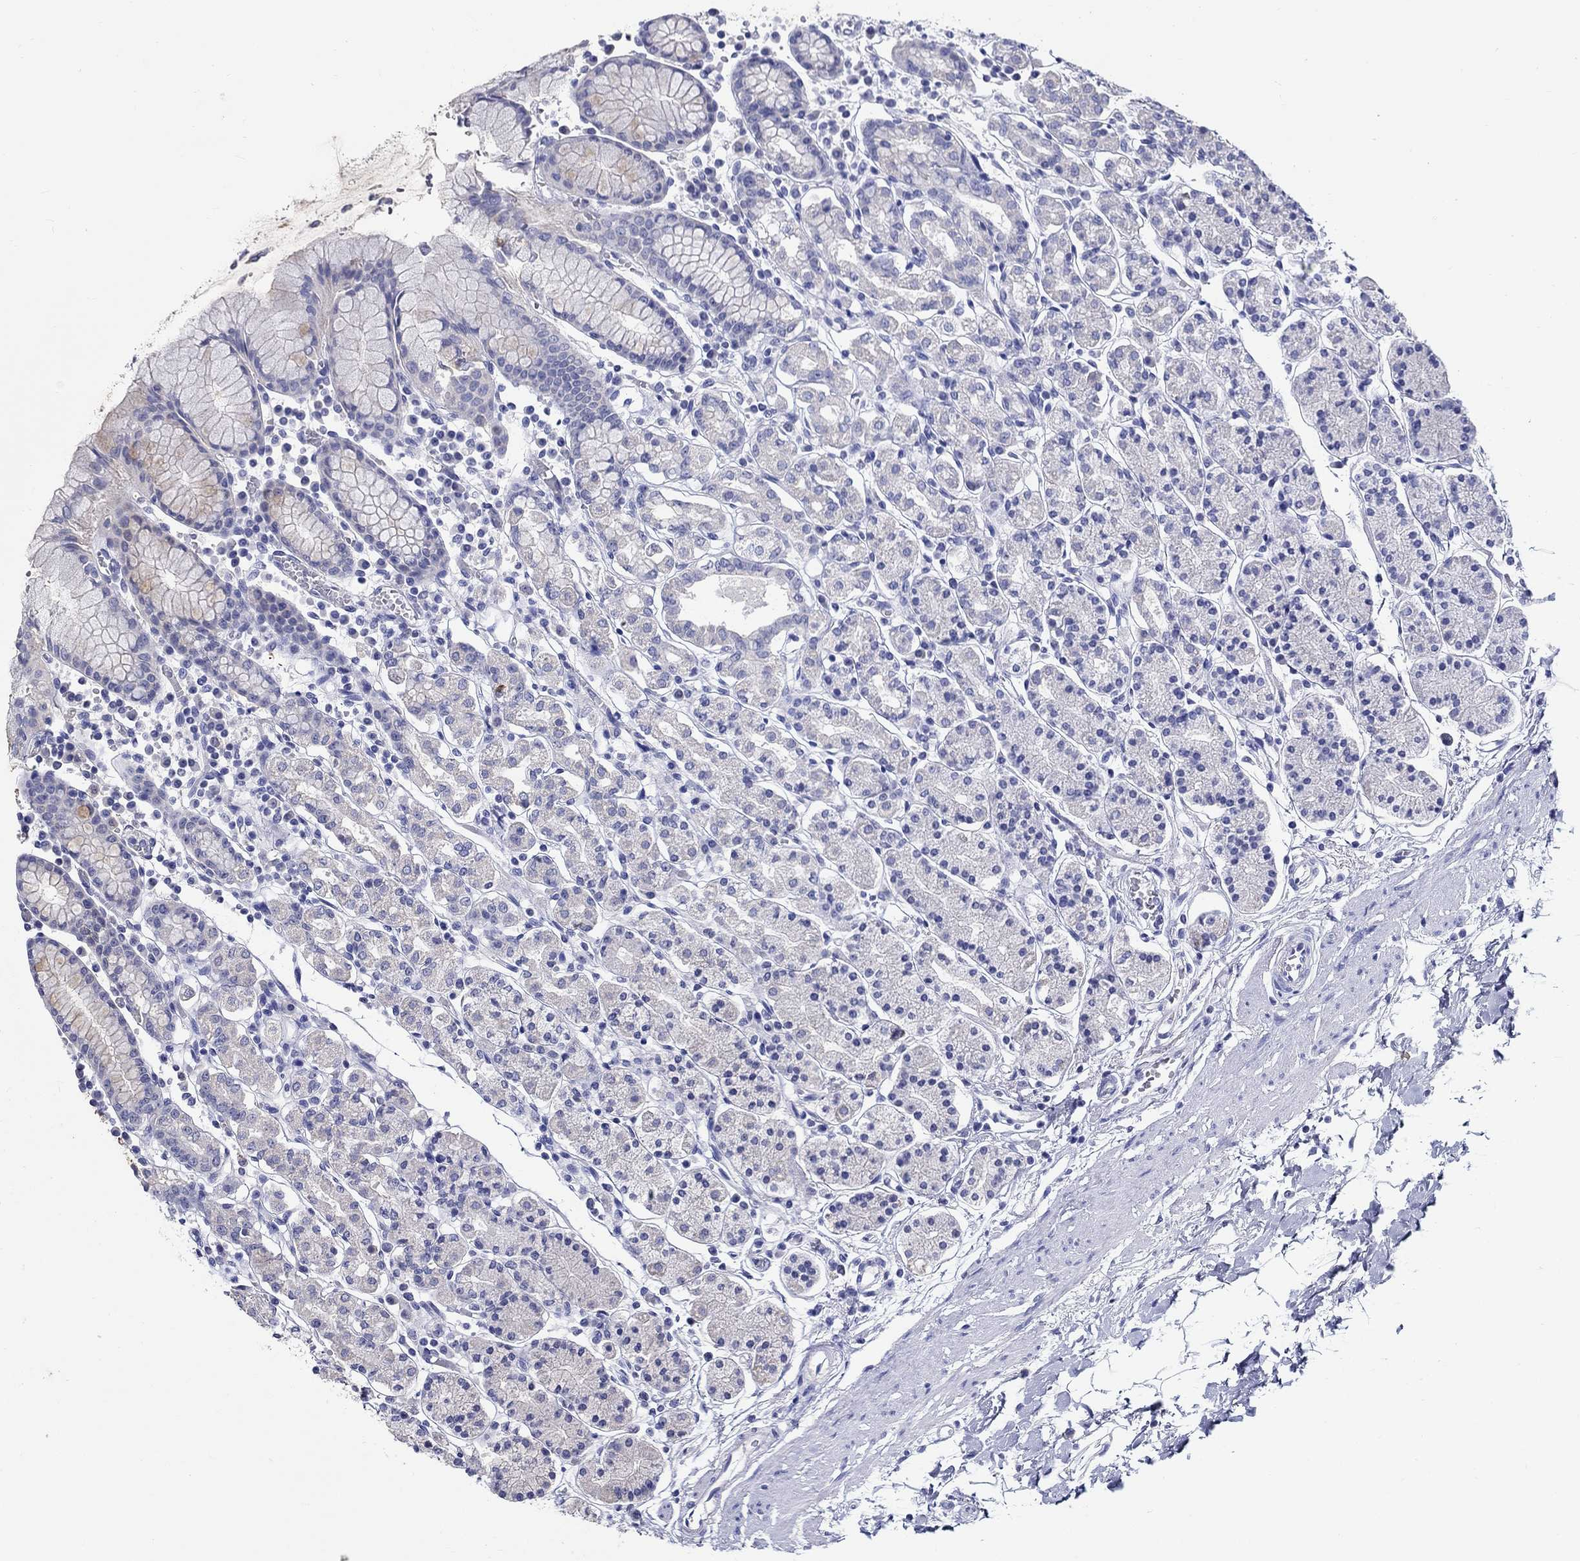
{"staining": {"intensity": "negative", "quantity": "none", "location": "none"}, "tissue": "stomach", "cell_type": "Glandular cells", "image_type": "normal", "snomed": [{"axis": "morphology", "description": "Normal tissue, NOS"}, {"axis": "topography", "description": "Stomach, upper"}, {"axis": "topography", "description": "Stomach"}], "caption": "A high-resolution photomicrograph shows immunohistochemistry staining of benign stomach, which exhibits no significant positivity in glandular cells. (Brightfield microscopy of DAB (3,3'-diaminobenzidine) immunohistochemistry at high magnification).", "gene": "SLC30A3", "patient": {"sex": "male", "age": 62}}